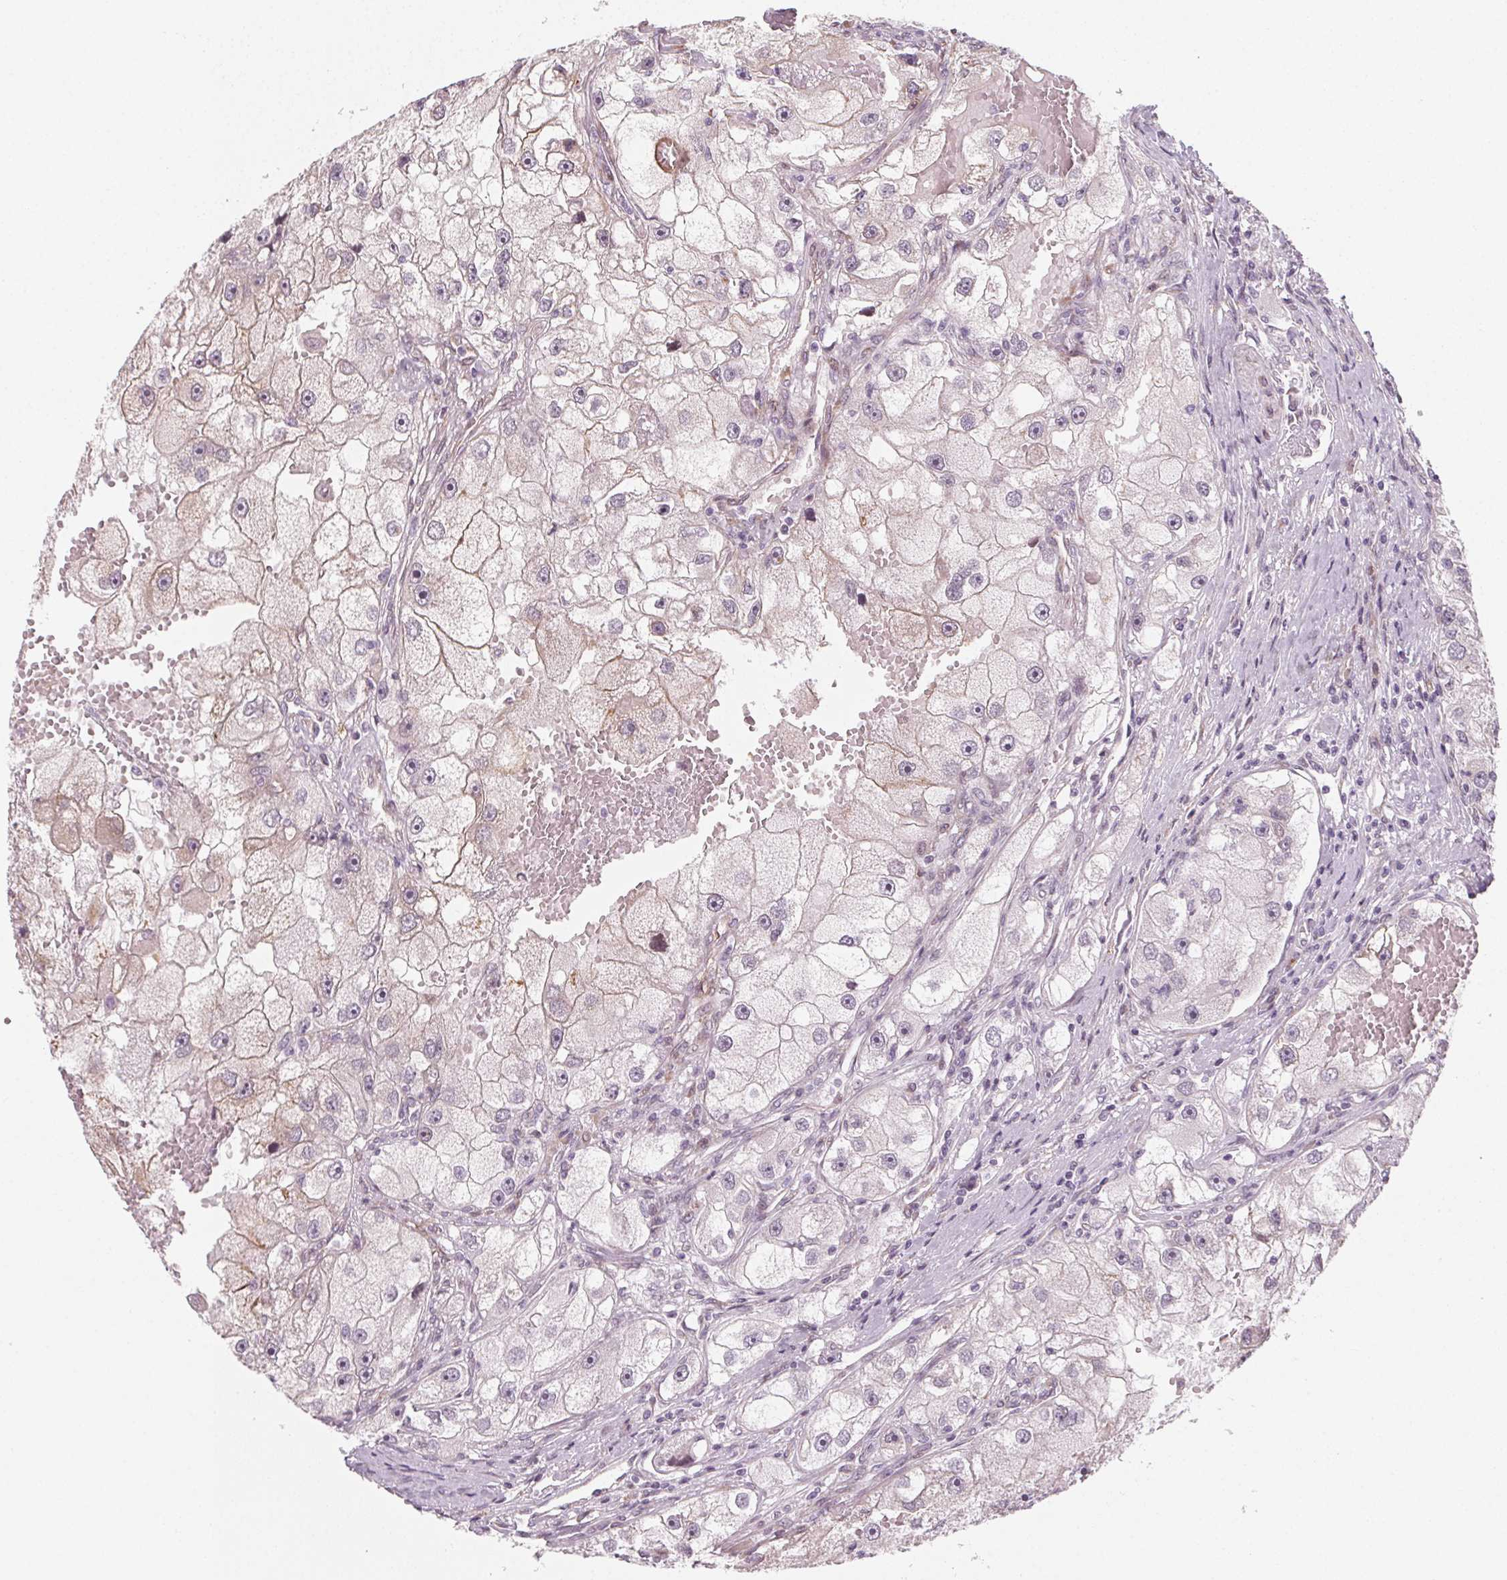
{"staining": {"intensity": "negative", "quantity": "none", "location": "none"}, "tissue": "renal cancer", "cell_type": "Tumor cells", "image_type": "cancer", "snomed": [{"axis": "morphology", "description": "Adenocarcinoma, NOS"}, {"axis": "topography", "description": "Kidney"}], "caption": "This is an IHC photomicrograph of adenocarcinoma (renal). There is no staining in tumor cells.", "gene": "CCDC96", "patient": {"sex": "male", "age": 63}}